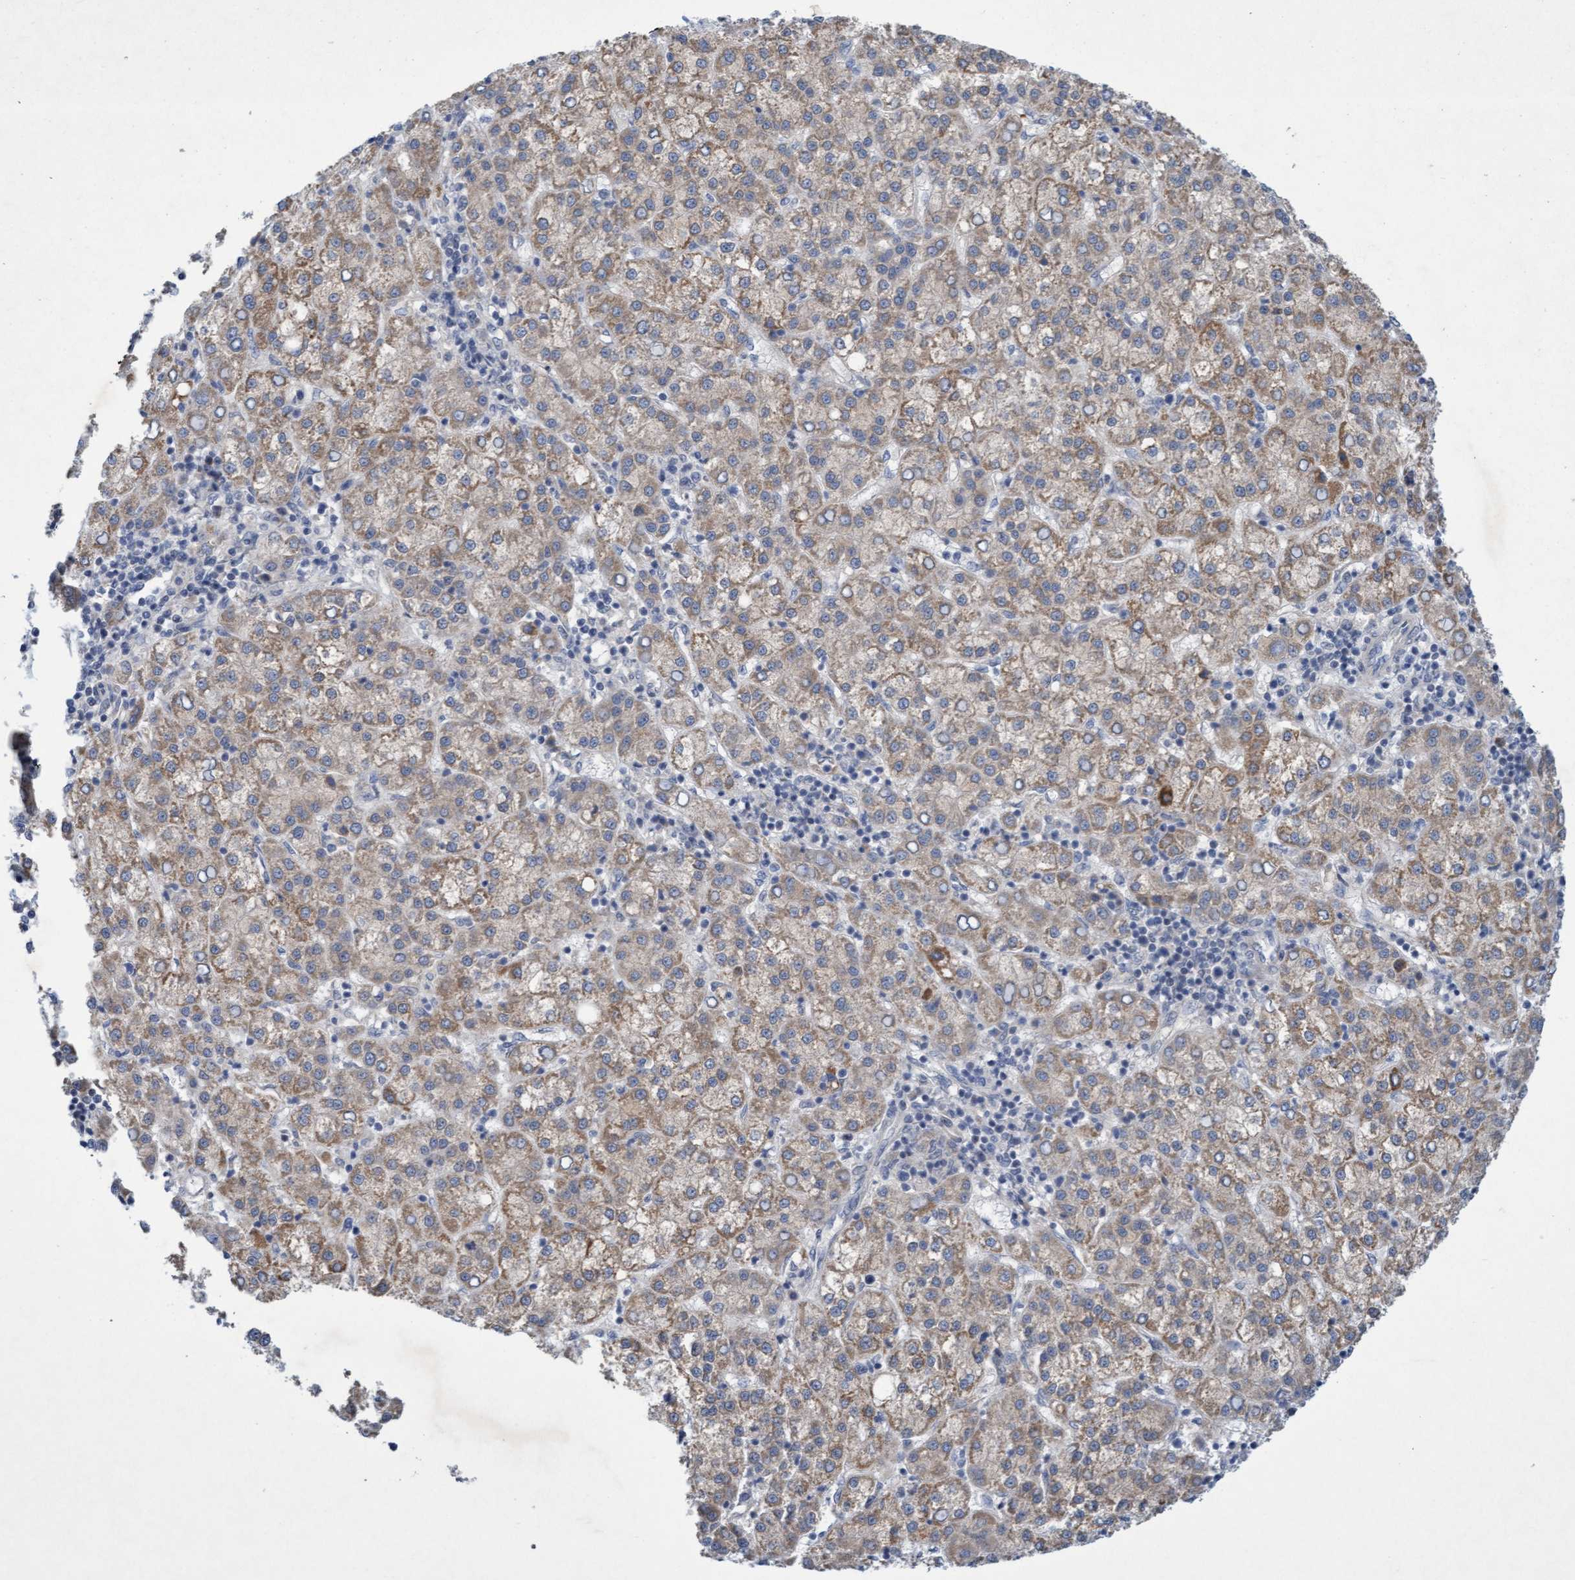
{"staining": {"intensity": "weak", "quantity": ">75%", "location": "cytoplasmic/membranous"}, "tissue": "liver cancer", "cell_type": "Tumor cells", "image_type": "cancer", "snomed": [{"axis": "morphology", "description": "Carcinoma, Hepatocellular, NOS"}, {"axis": "topography", "description": "Liver"}], "caption": "Protein expression analysis of human hepatocellular carcinoma (liver) reveals weak cytoplasmic/membranous staining in about >75% of tumor cells.", "gene": "DDHD2", "patient": {"sex": "female", "age": 58}}